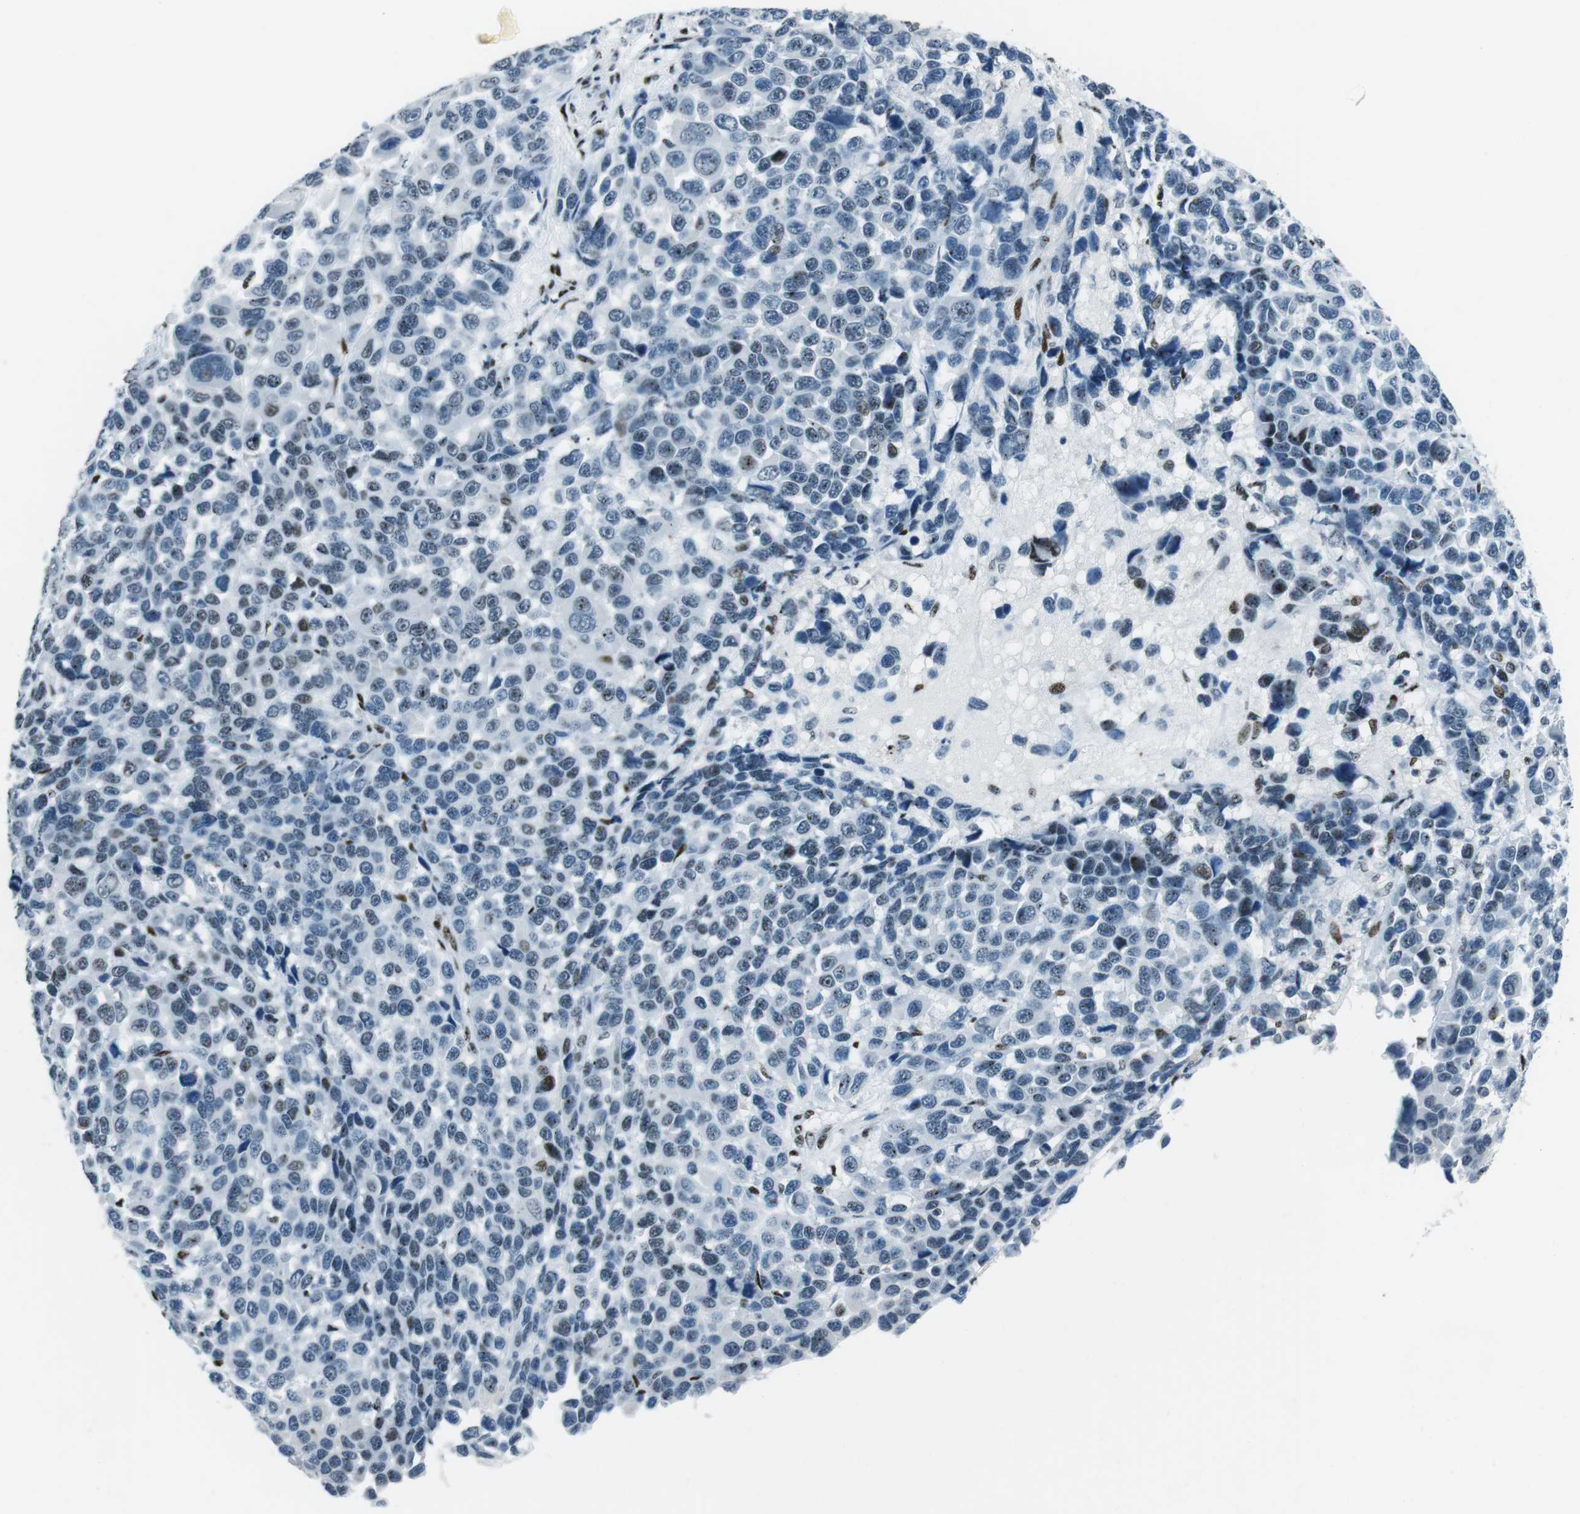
{"staining": {"intensity": "strong", "quantity": "<25%", "location": "nuclear"}, "tissue": "melanoma", "cell_type": "Tumor cells", "image_type": "cancer", "snomed": [{"axis": "morphology", "description": "Malignant melanoma, NOS"}, {"axis": "topography", "description": "Skin"}], "caption": "Immunohistochemistry (IHC) image of melanoma stained for a protein (brown), which demonstrates medium levels of strong nuclear staining in approximately <25% of tumor cells.", "gene": "PML", "patient": {"sex": "male", "age": 53}}